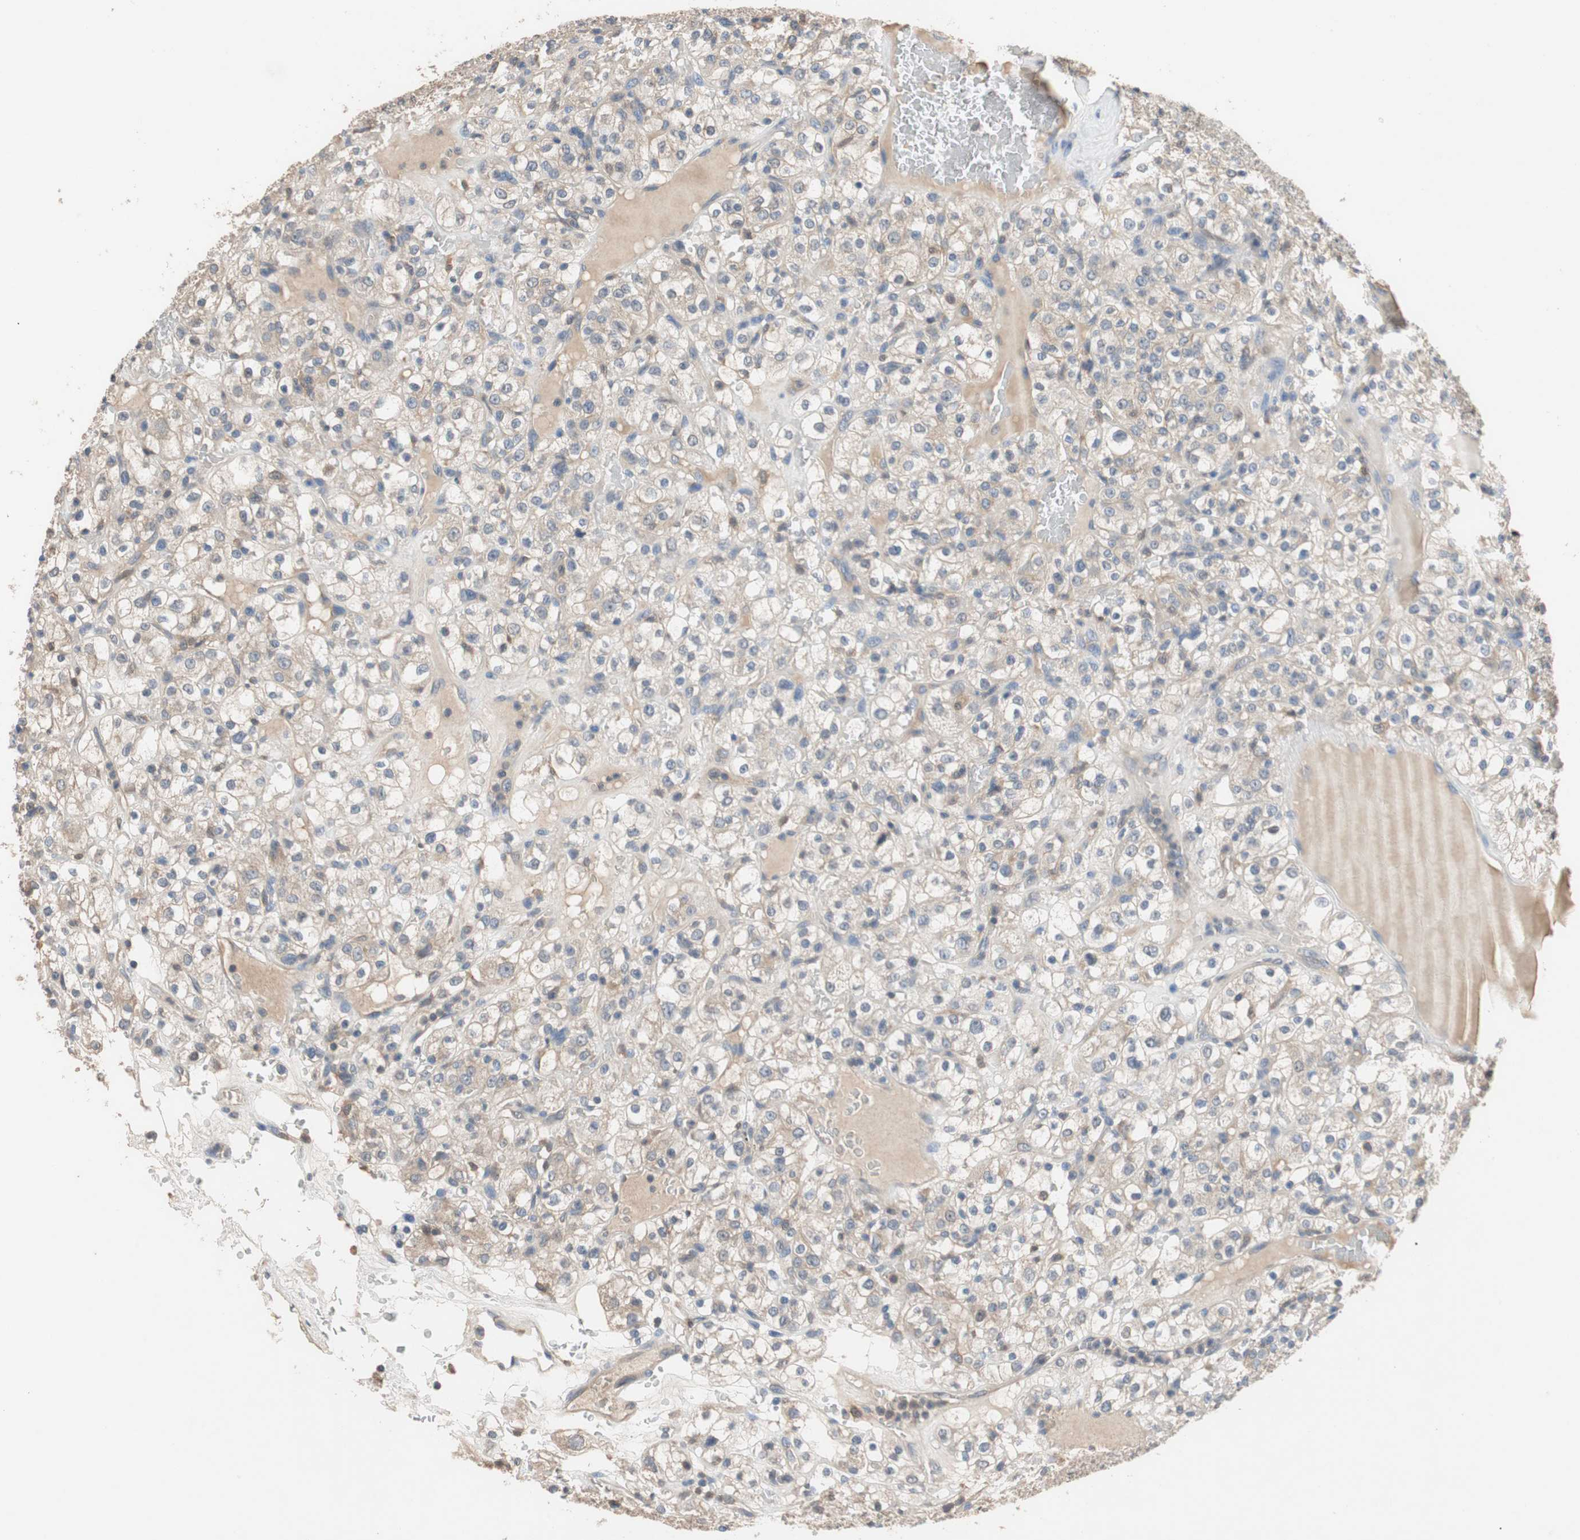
{"staining": {"intensity": "weak", "quantity": "25%-75%", "location": "cytoplasmic/membranous"}, "tissue": "renal cancer", "cell_type": "Tumor cells", "image_type": "cancer", "snomed": [{"axis": "morphology", "description": "Normal tissue, NOS"}, {"axis": "morphology", "description": "Adenocarcinoma, NOS"}, {"axis": "topography", "description": "Kidney"}], "caption": "About 25%-75% of tumor cells in human renal adenocarcinoma demonstrate weak cytoplasmic/membranous protein positivity as visualized by brown immunohistochemical staining.", "gene": "ADAP1", "patient": {"sex": "female", "age": 72}}